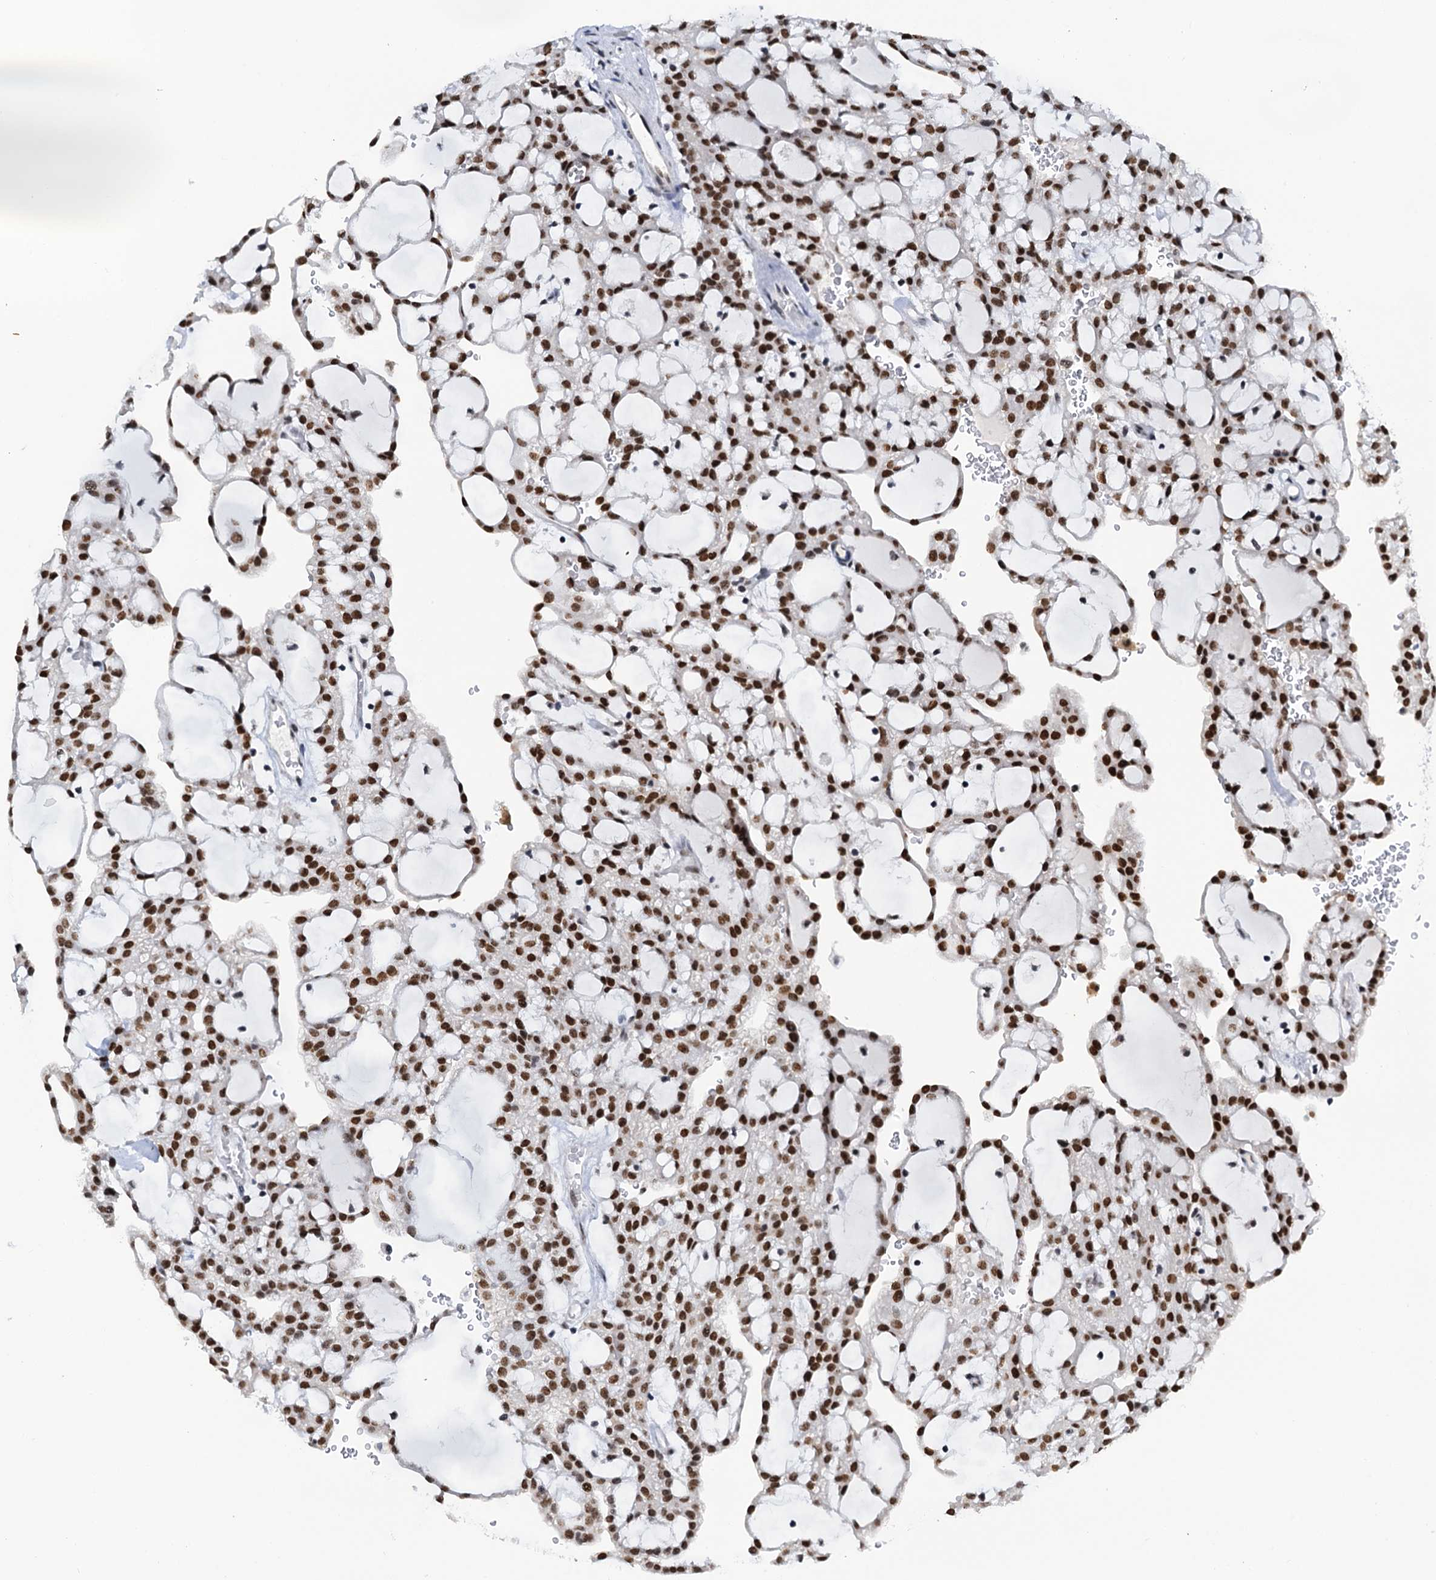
{"staining": {"intensity": "strong", "quantity": ">75%", "location": "nuclear"}, "tissue": "renal cancer", "cell_type": "Tumor cells", "image_type": "cancer", "snomed": [{"axis": "morphology", "description": "Adenocarcinoma, NOS"}, {"axis": "topography", "description": "Kidney"}], "caption": "DAB immunohistochemical staining of human adenocarcinoma (renal) demonstrates strong nuclear protein expression in approximately >75% of tumor cells.", "gene": "SLTM", "patient": {"sex": "male", "age": 63}}